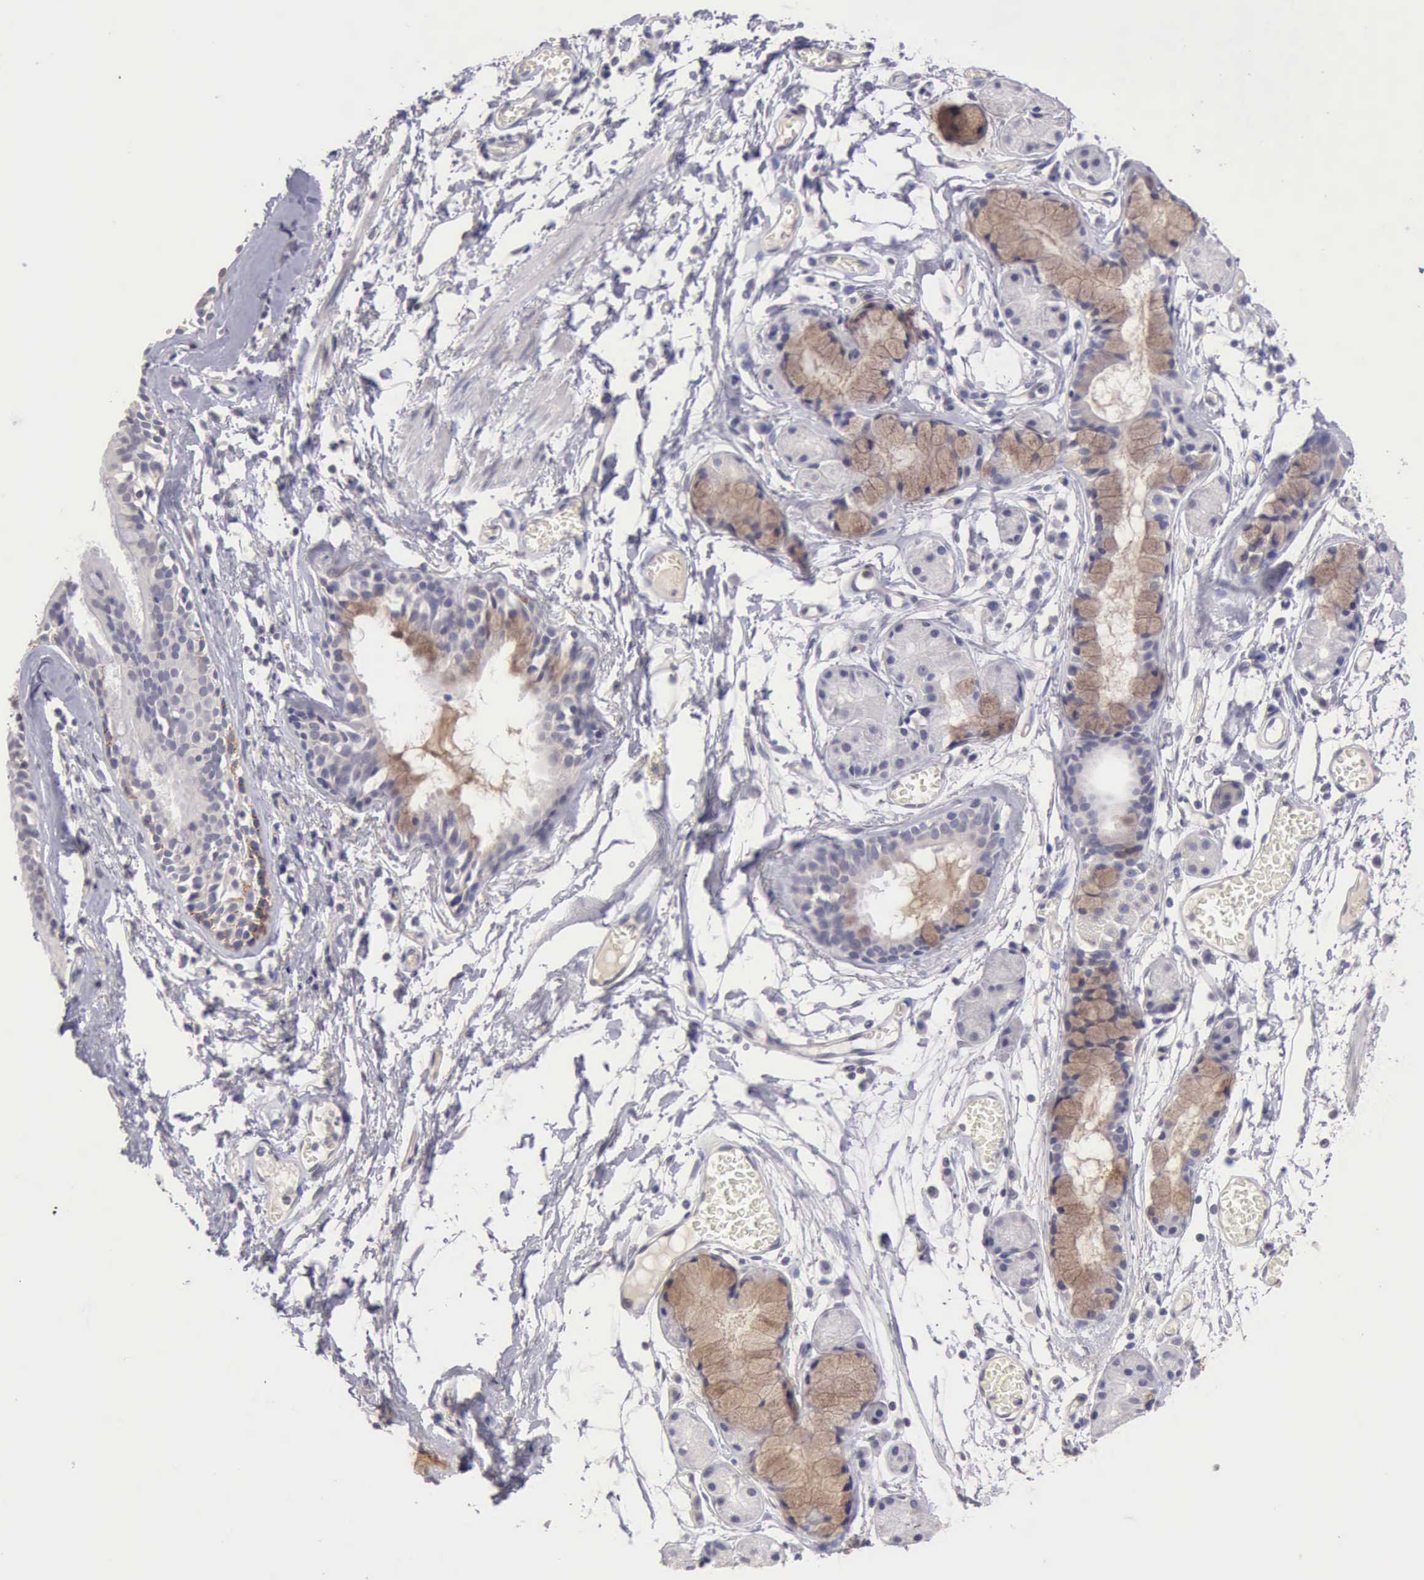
{"staining": {"intensity": "moderate", "quantity": "25%-75%", "location": "cytoplasmic/membranous"}, "tissue": "bronchus", "cell_type": "Respiratory epithelial cells", "image_type": "normal", "snomed": [{"axis": "morphology", "description": "Normal tissue, NOS"}, {"axis": "topography", "description": "Bronchus"}, {"axis": "topography", "description": "Lung"}], "caption": "Immunohistochemical staining of benign bronchus exhibits medium levels of moderate cytoplasmic/membranous staining in about 25%-75% of respiratory epithelial cells. The protein of interest is stained brown, and the nuclei are stained in blue (DAB (3,3'-diaminobenzidine) IHC with brightfield microscopy, high magnification).", "gene": "KCND1", "patient": {"sex": "female", "age": 56}}